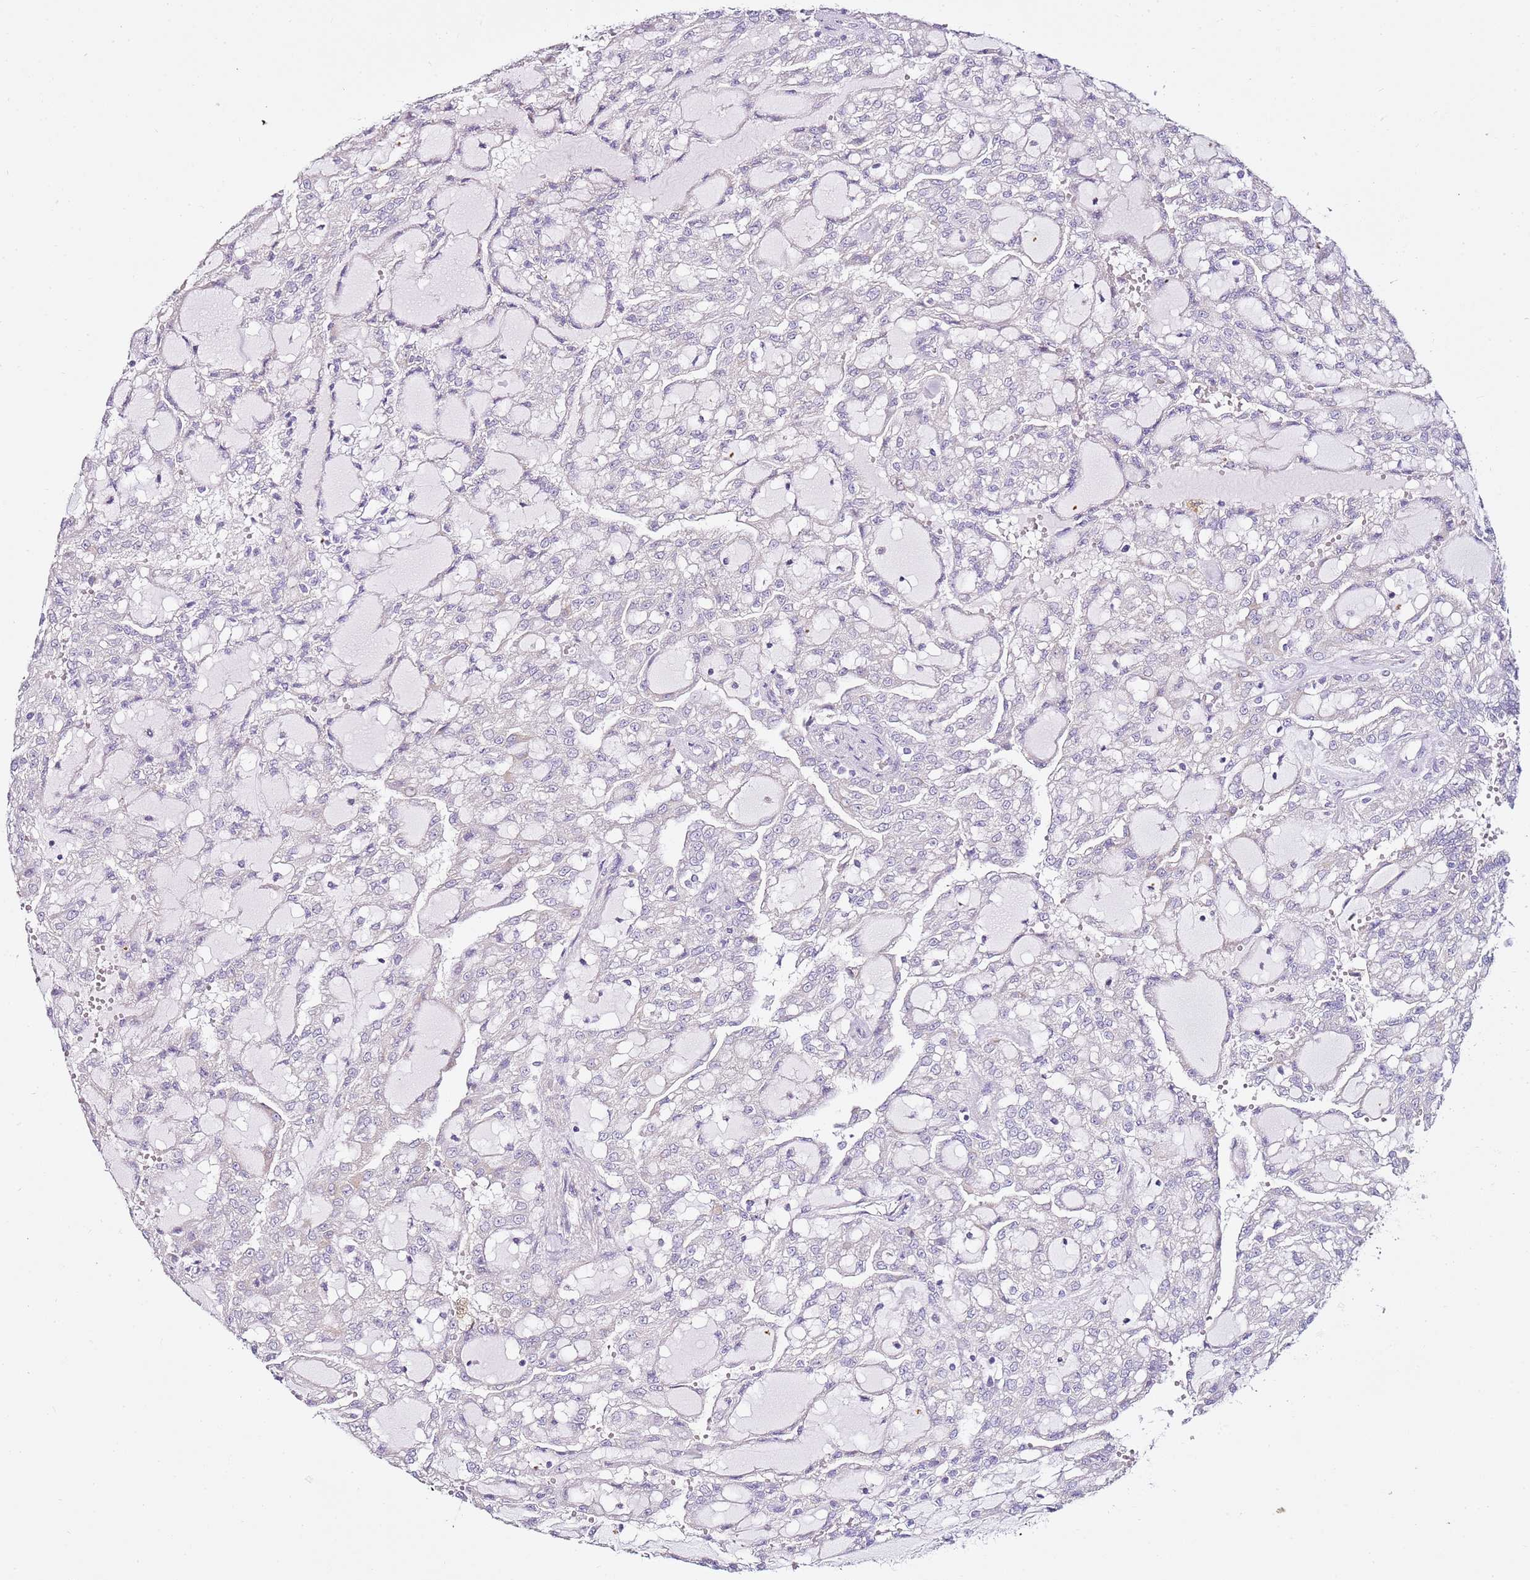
{"staining": {"intensity": "negative", "quantity": "none", "location": "none"}, "tissue": "renal cancer", "cell_type": "Tumor cells", "image_type": "cancer", "snomed": [{"axis": "morphology", "description": "Adenocarcinoma, NOS"}, {"axis": "topography", "description": "Kidney"}], "caption": "Human renal cancer (adenocarcinoma) stained for a protein using IHC shows no expression in tumor cells.", "gene": "MYBPC3", "patient": {"sex": "male", "age": 63}}